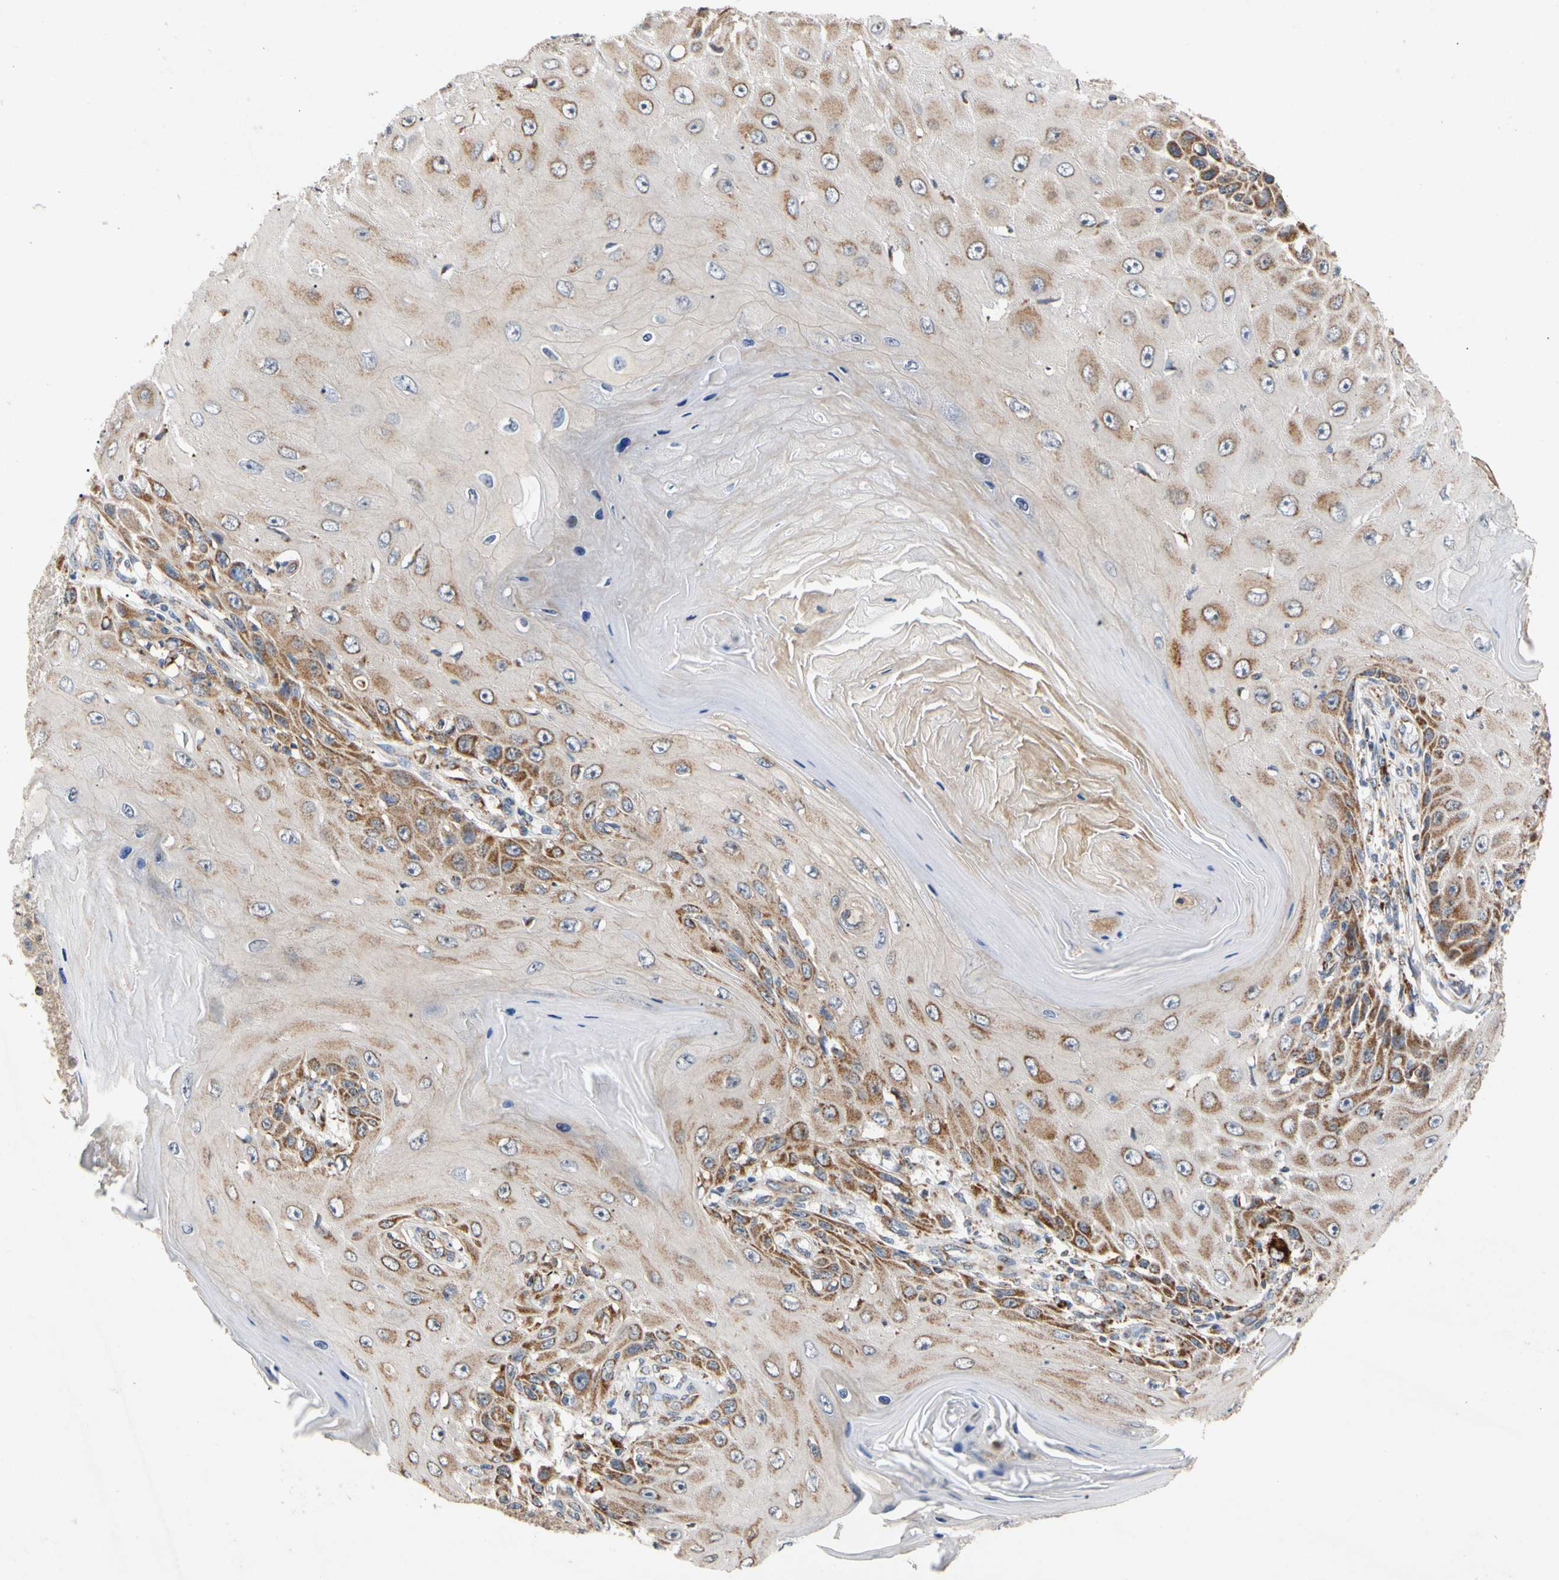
{"staining": {"intensity": "moderate", "quantity": "25%-75%", "location": "cytoplasmic/membranous"}, "tissue": "skin cancer", "cell_type": "Tumor cells", "image_type": "cancer", "snomed": [{"axis": "morphology", "description": "Squamous cell carcinoma, NOS"}, {"axis": "topography", "description": "Skin"}], "caption": "Skin cancer stained with a brown dye demonstrates moderate cytoplasmic/membranous positive expression in approximately 25%-75% of tumor cells.", "gene": "GPD2", "patient": {"sex": "female", "age": 73}}